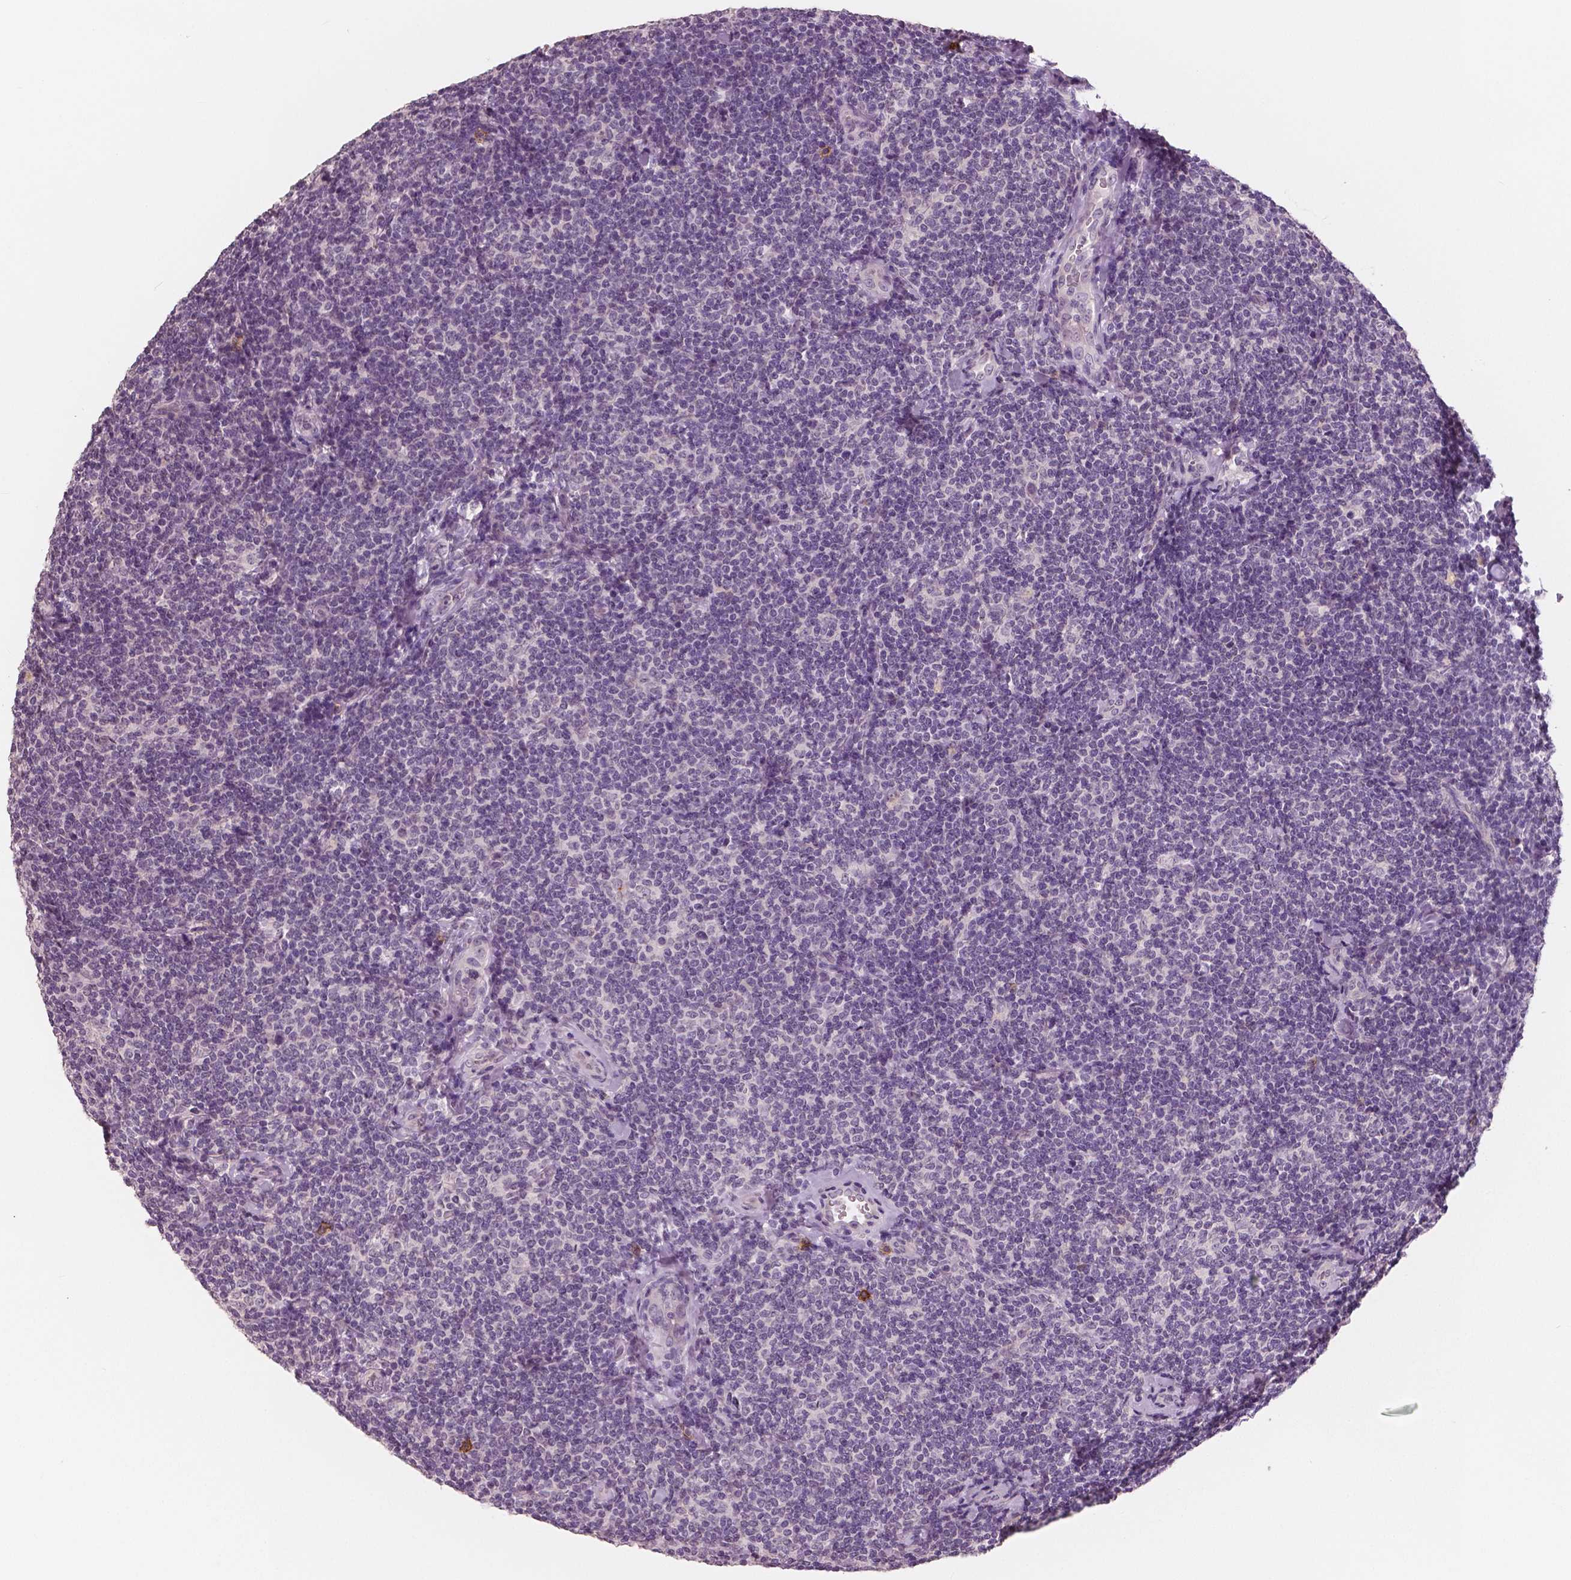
{"staining": {"intensity": "negative", "quantity": "none", "location": "none"}, "tissue": "lymphoma", "cell_type": "Tumor cells", "image_type": "cancer", "snomed": [{"axis": "morphology", "description": "Malignant lymphoma, non-Hodgkin's type, Low grade"}, {"axis": "topography", "description": "Lymph node"}], "caption": "This is an IHC histopathology image of human malignant lymphoma, non-Hodgkin's type (low-grade). There is no staining in tumor cells.", "gene": "KIT", "patient": {"sex": "female", "age": 56}}